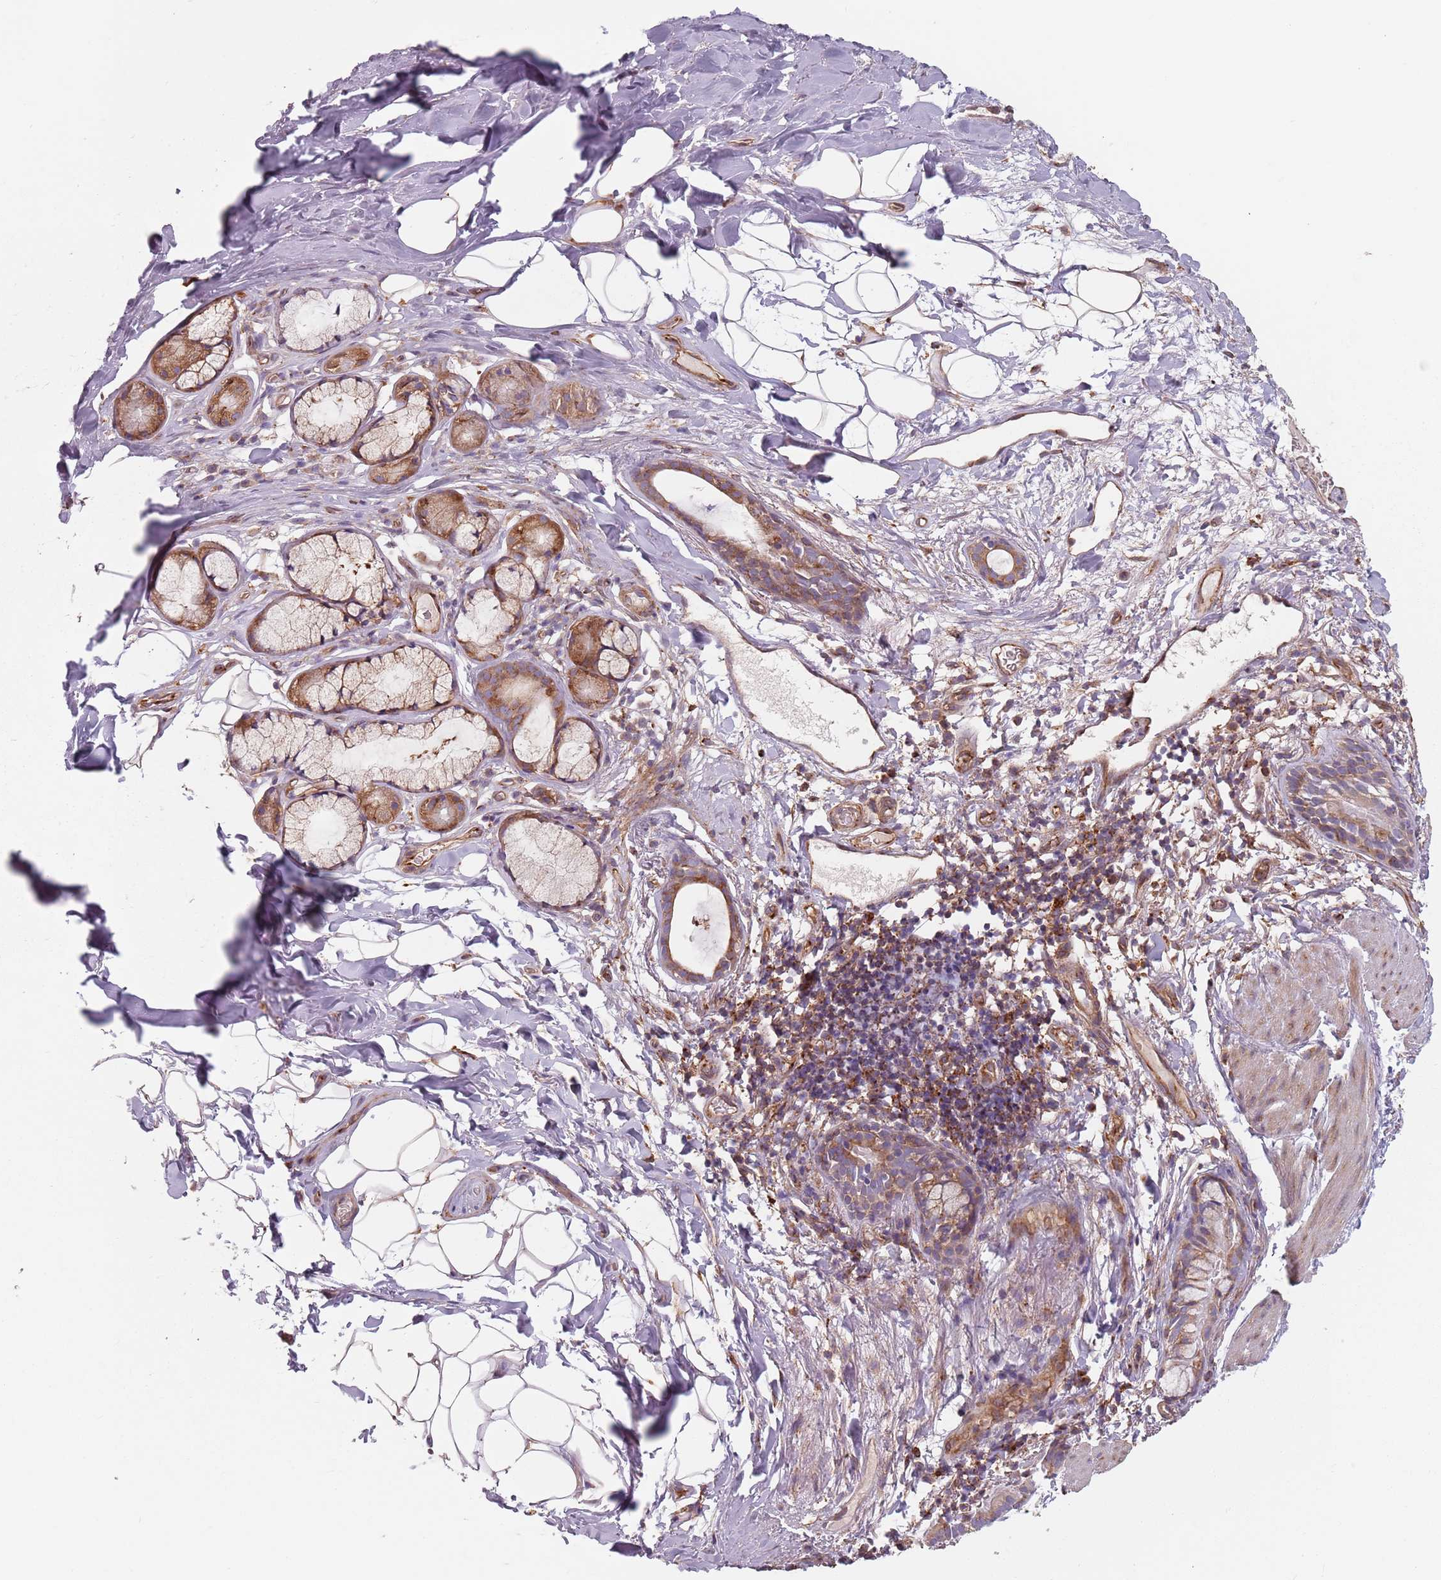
{"staining": {"intensity": "weak", "quantity": ">75%", "location": "cytoplasmic/membranous"}, "tissue": "bronchus", "cell_type": "Respiratory epithelial cells", "image_type": "normal", "snomed": [{"axis": "morphology", "description": "Normal tissue, NOS"}, {"axis": "topography", "description": "Cartilage tissue"}], "caption": "Protein expression analysis of normal human bronchus reveals weak cytoplasmic/membranous positivity in approximately >75% of respiratory epithelial cells. Using DAB (3,3'-diaminobenzidine) (brown) and hematoxylin (blue) stains, captured at high magnification using brightfield microscopy.", "gene": "TPD52L2", "patient": {"sex": "male", "age": 63}}